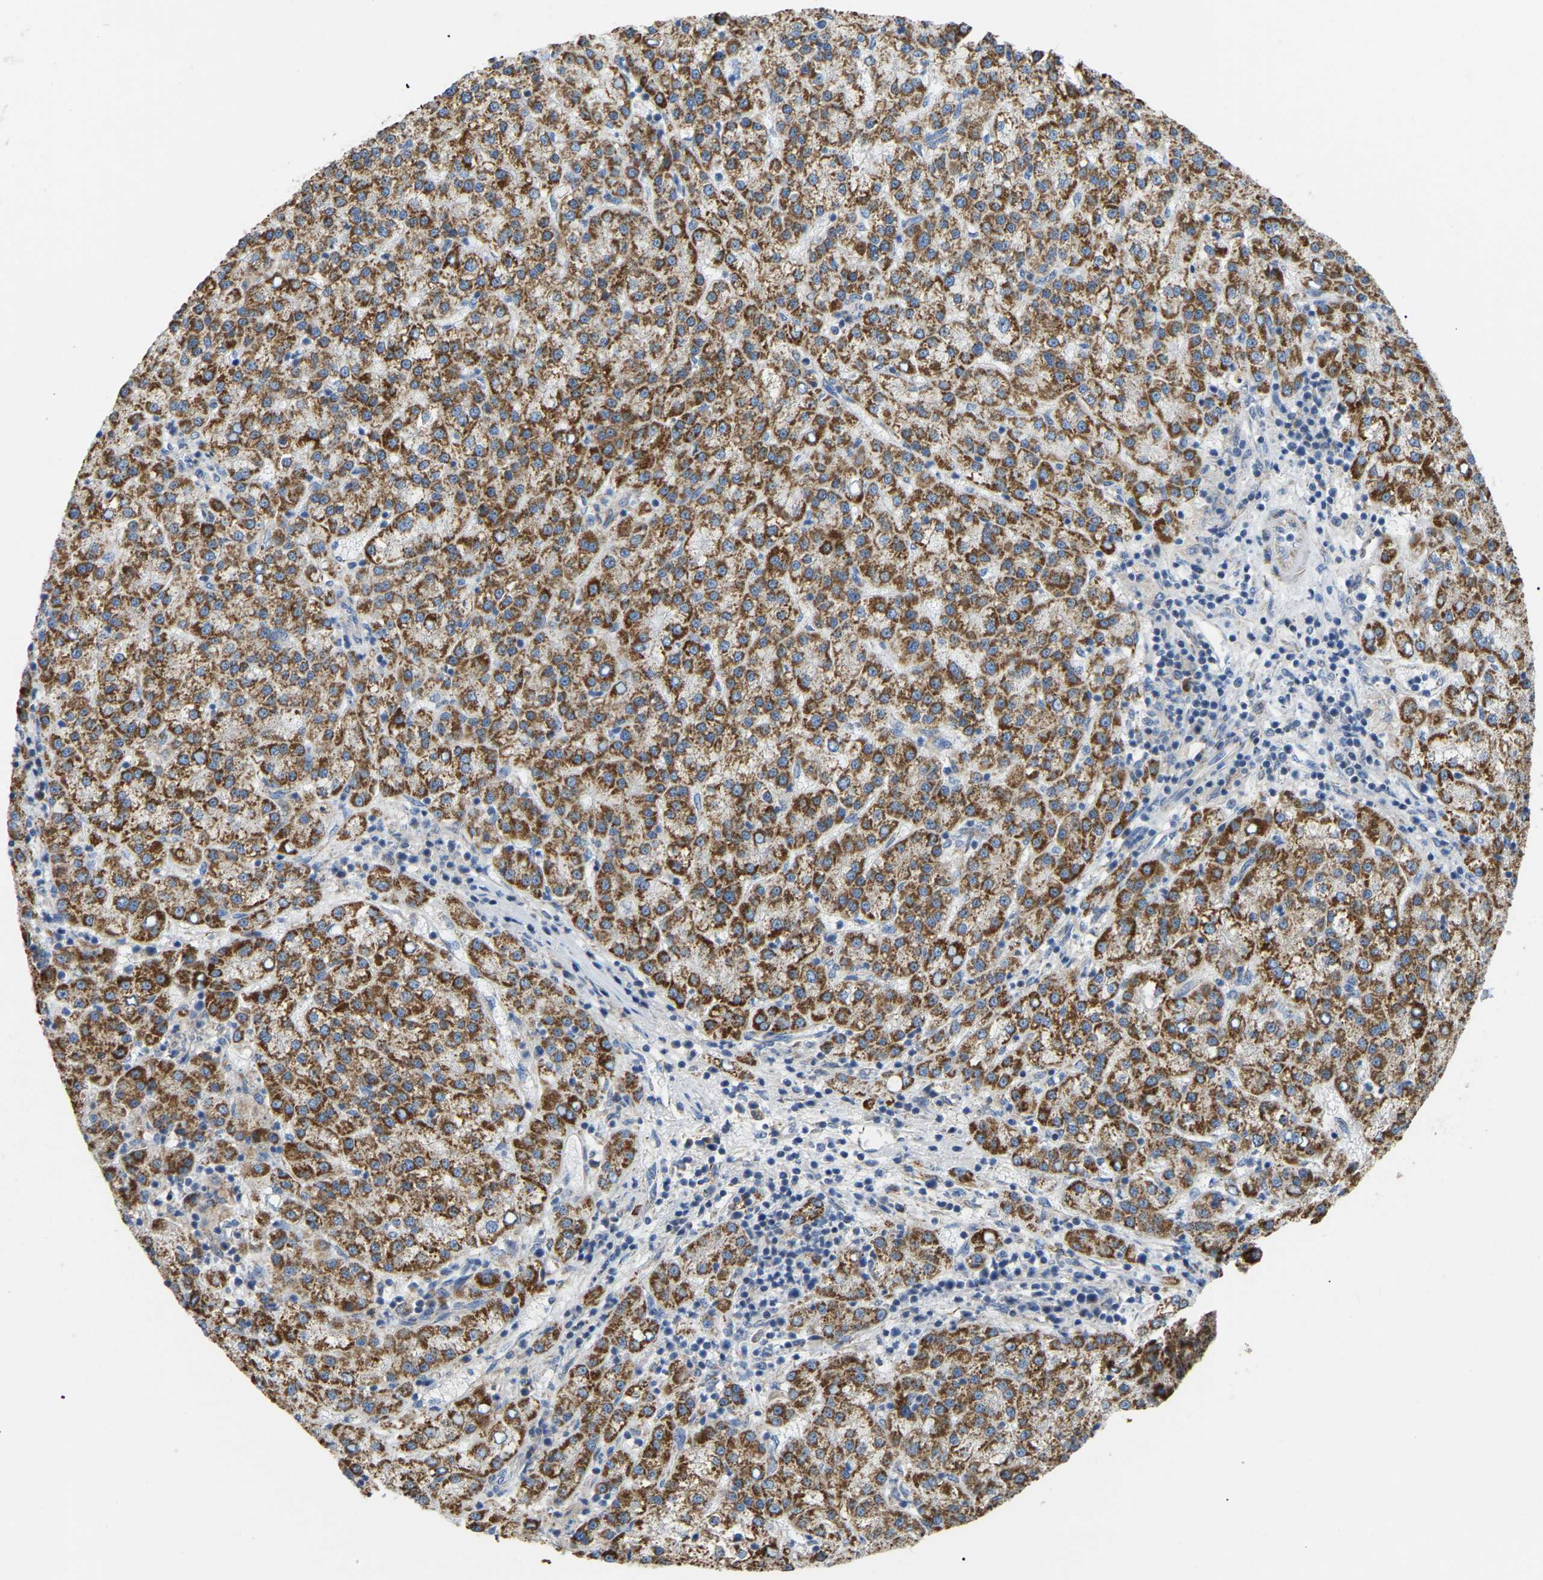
{"staining": {"intensity": "strong", "quantity": ">75%", "location": "cytoplasmic/membranous"}, "tissue": "liver cancer", "cell_type": "Tumor cells", "image_type": "cancer", "snomed": [{"axis": "morphology", "description": "Carcinoma, Hepatocellular, NOS"}, {"axis": "topography", "description": "Liver"}], "caption": "Protein analysis of hepatocellular carcinoma (liver) tissue exhibits strong cytoplasmic/membranous positivity in about >75% of tumor cells.", "gene": "HIBADH", "patient": {"sex": "female", "age": 58}}